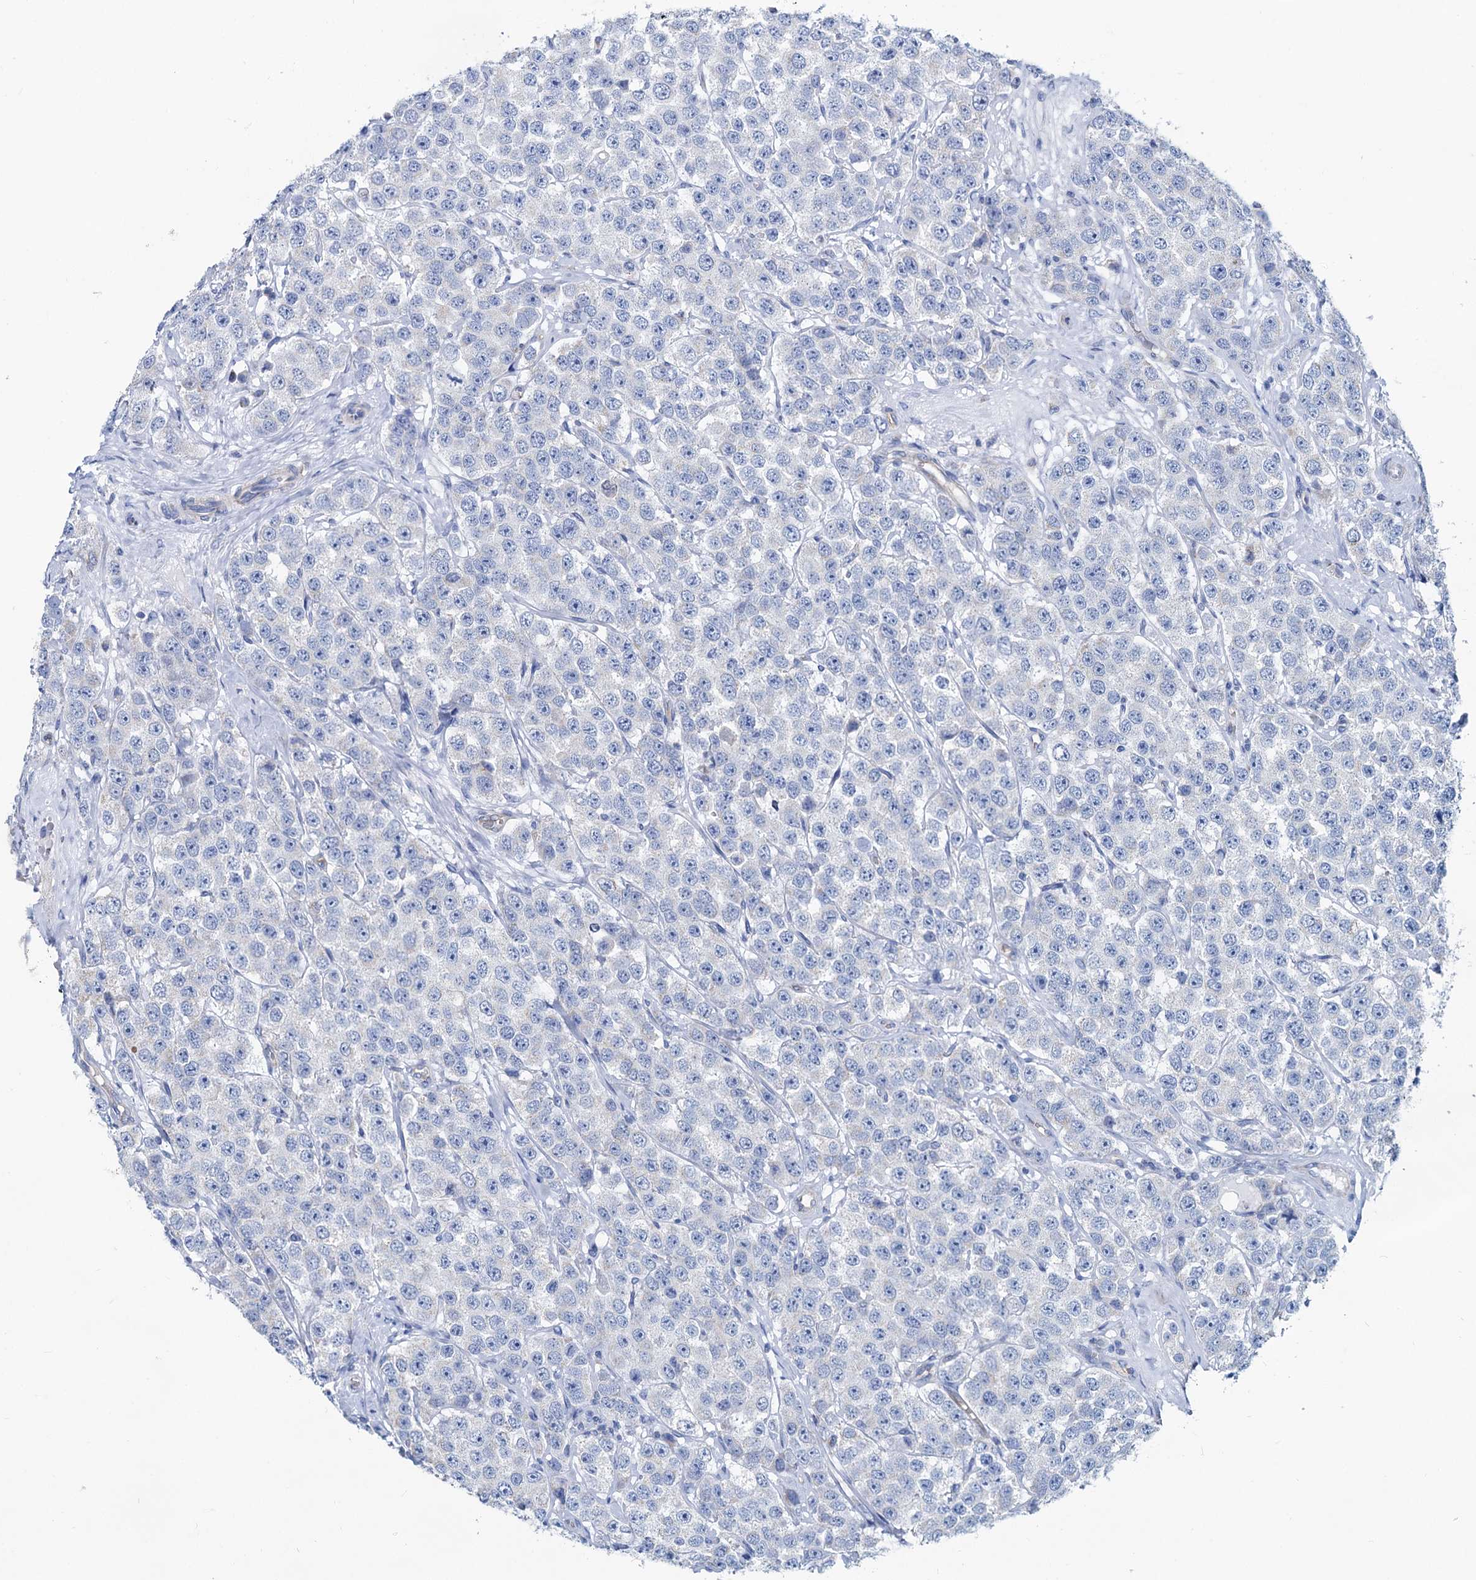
{"staining": {"intensity": "negative", "quantity": "none", "location": "none"}, "tissue": "testis cancer", "cell_type": "Tumor cells", "image_type": "cancer", "snomed": [{"axis": "morphology", "description": "Seminoma, NOS"}, {"axis": "topography", "description": "Testis"}], "caption": "Tumor cells show no significant protein positivity in testis seminoma.", "gene": "SLC1A3", "patient": {"sex": "male", "age": 28}}